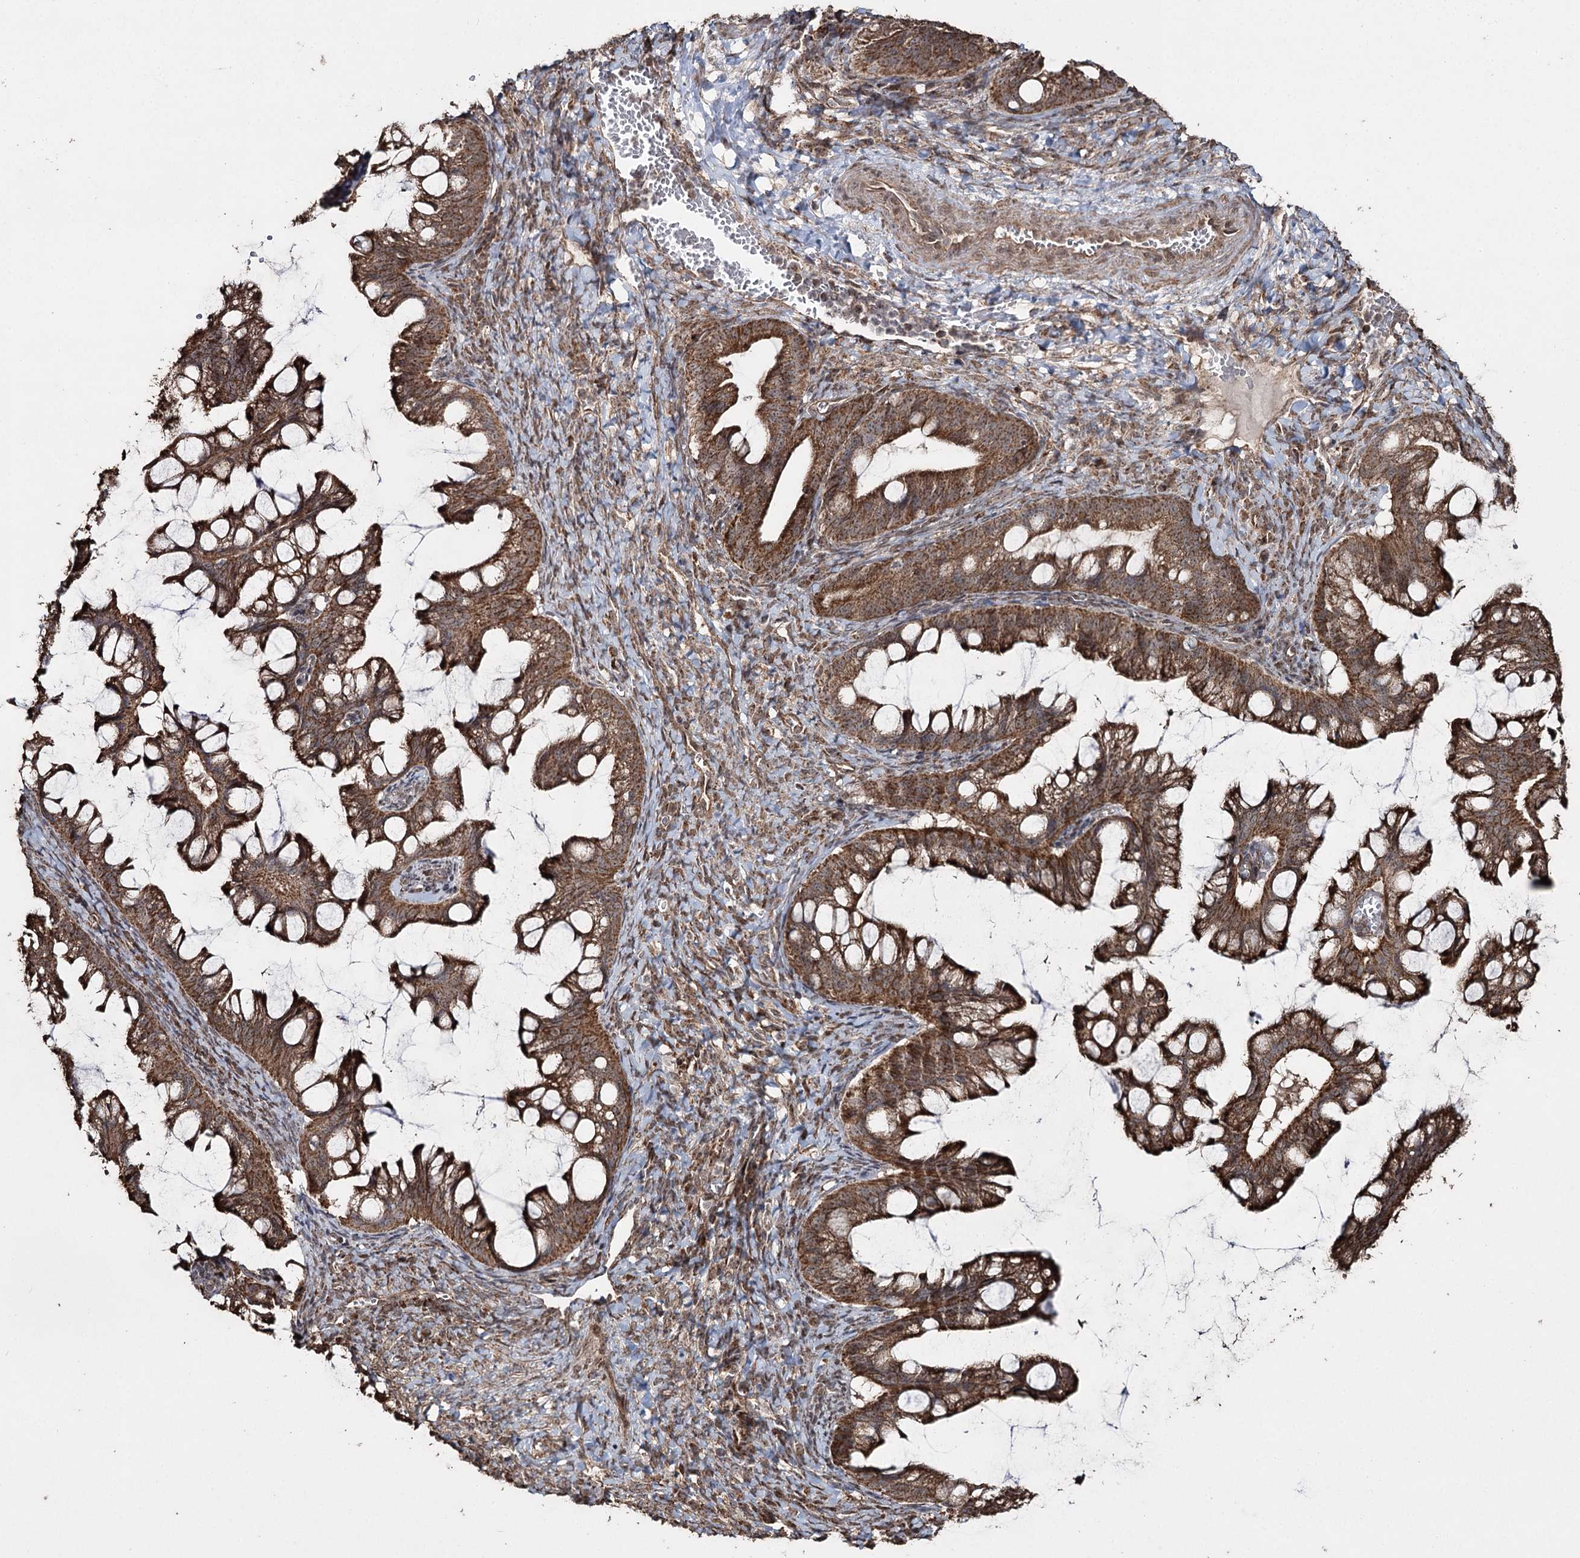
{"staining": {"intensity": "strong", "quantity": ">75%", "location": "cytoplasmic/membranous"}, "tissue": "ovarian cancer", "cell_type": "Tumor cells", "image_type": "cancer", "snomed": [{"axis": "morphology", "description": "Cystadenocarcinoma, mucinous, NOS"}, {"axis": "topography", "description": "Ovary"}], "caption": "Human mucinous cystadenocarcinoma (ovarian) stained for a protein (brown) demonstrates strong cytoplasmic/membranous positive expression in about >75% of tumor cells.", "gene": "SLF2", "patient": {"sex": "female", "age": 73}}